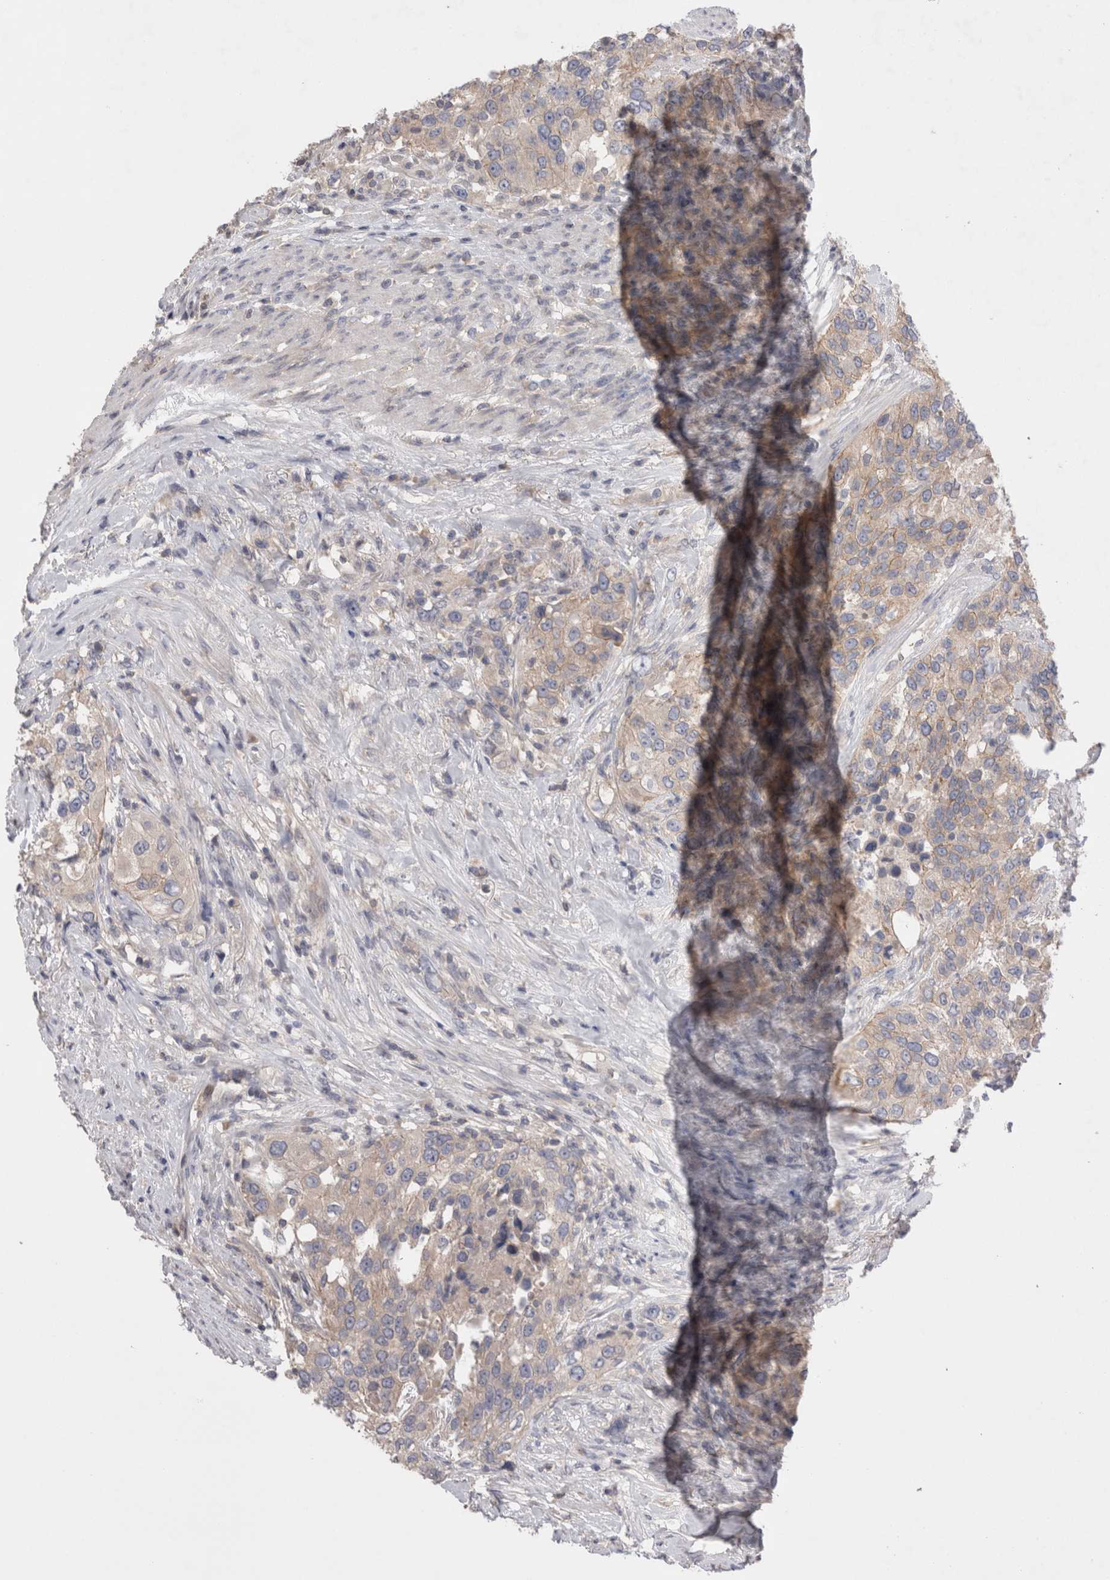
{"staining": {"intensity": "weak", "quantity": "<25%", "location": "cytoplasmic/membranous"}, "tissue": "urothelial cancer", "cell_type": "Tumor cells", "image_type": "cancer", "snomed": [{"axis": "morphology", "description": "Urothelial carcinoma, High grade"}, {"axis": "topography", "description": "Urinary bladder"}], "caption": "Histopathology image shows no significant protein expression in tumor cells of high-grade urothelial carcinoma.", "gene": "OTOR", "patient": {"sex": "female", "age": 80}}